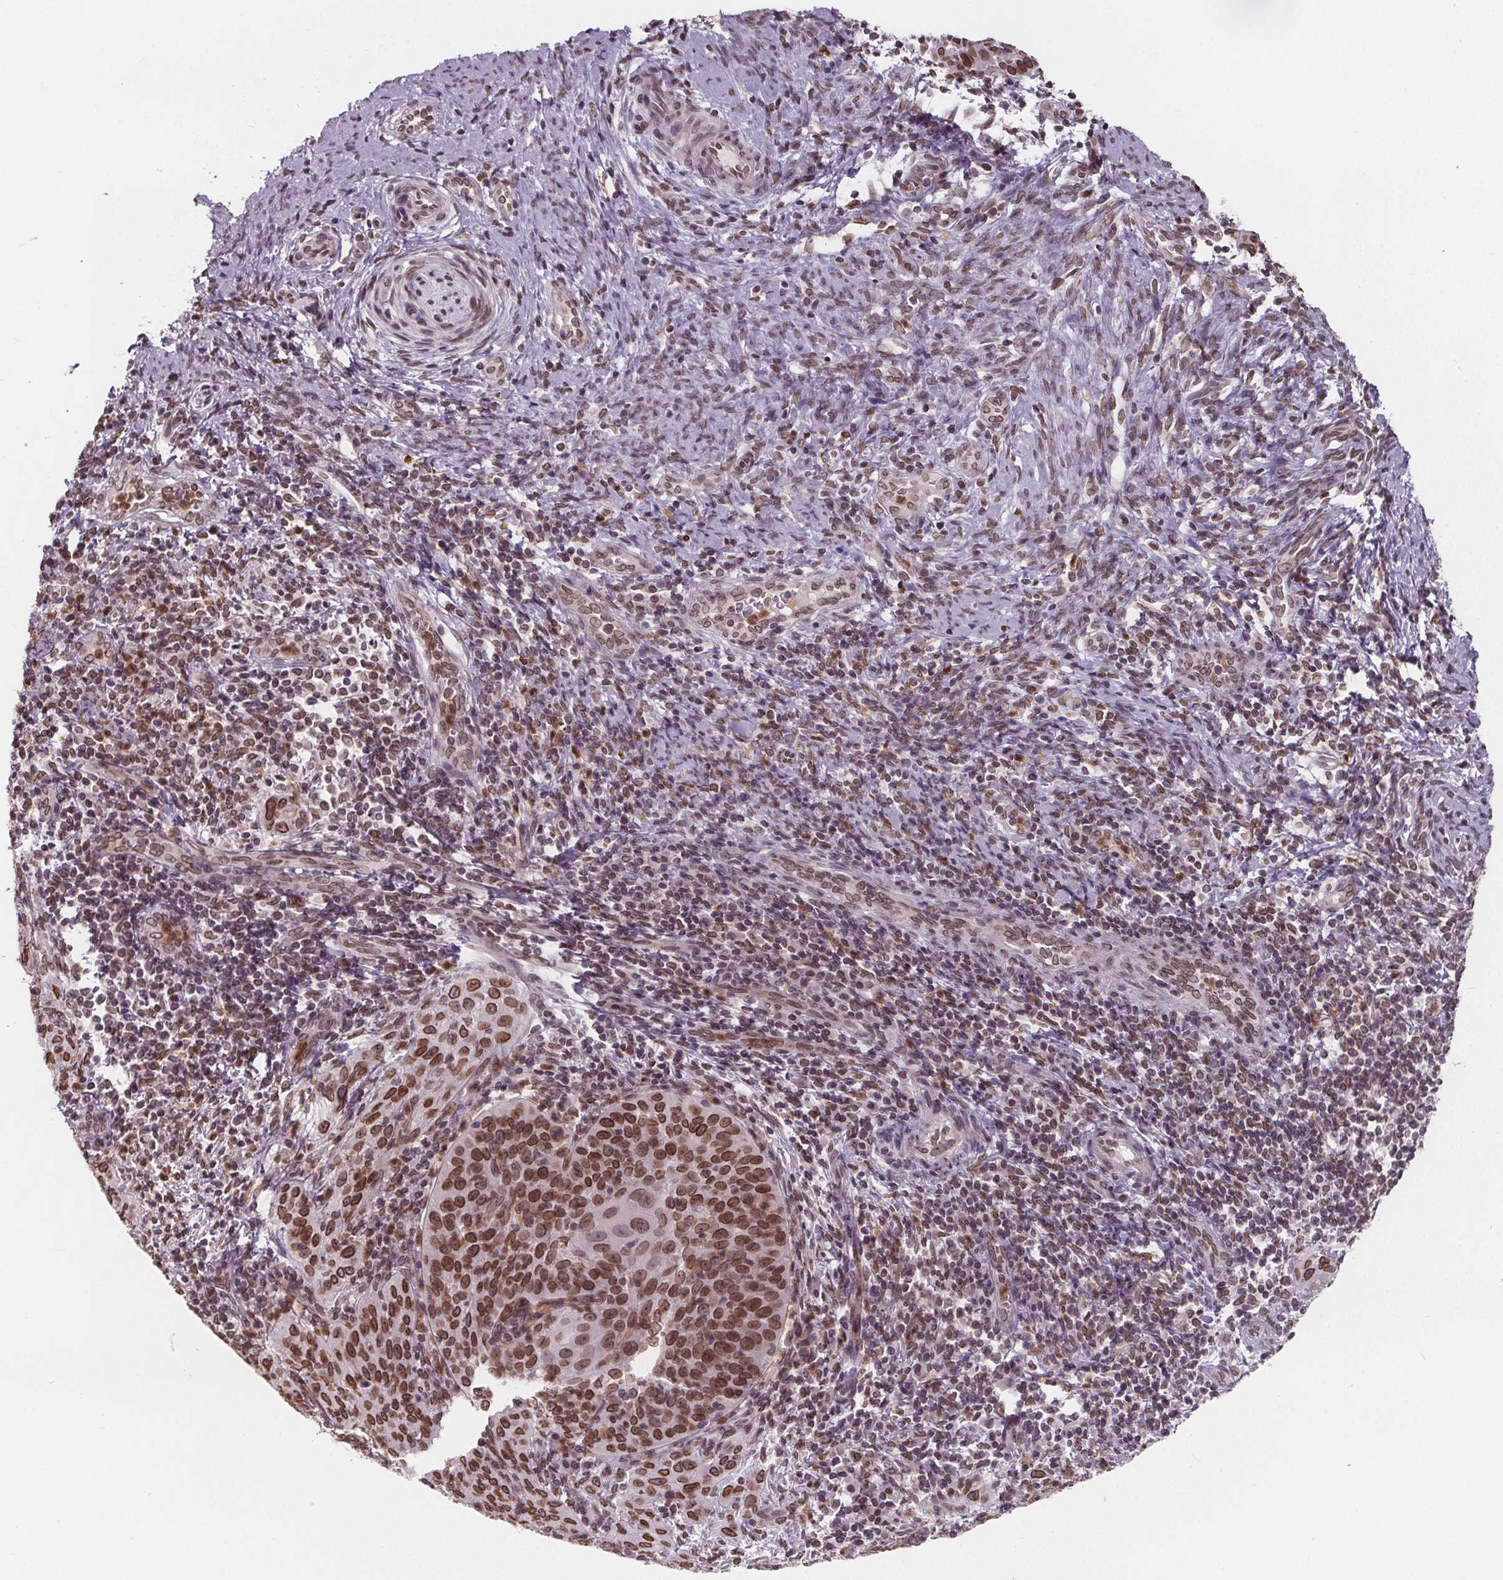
{"staining": {"intensity": "moderate", "quantity": ">75%", "location": "cytoplasmic/membranous,nuclear"}, "tissue": "cervical cancer", "cell_type": "Tumor cells", "image_type": "cancer", "snomed": [{"axis": "morphology", "description": "Squamous cell carcinoma, NOS"}, {"axis": "topography", "description": "Cervix"}], "caption": "Protein expression by immunohistochemistry (IHC) demonstrates moderate cytoplasmic/membranous and nuclear staining in about >75% of tumor cells in cervical squamous cell carcinoma.", "gene": "TTC39C", "patient": {"sex": "female", "age": 30}}